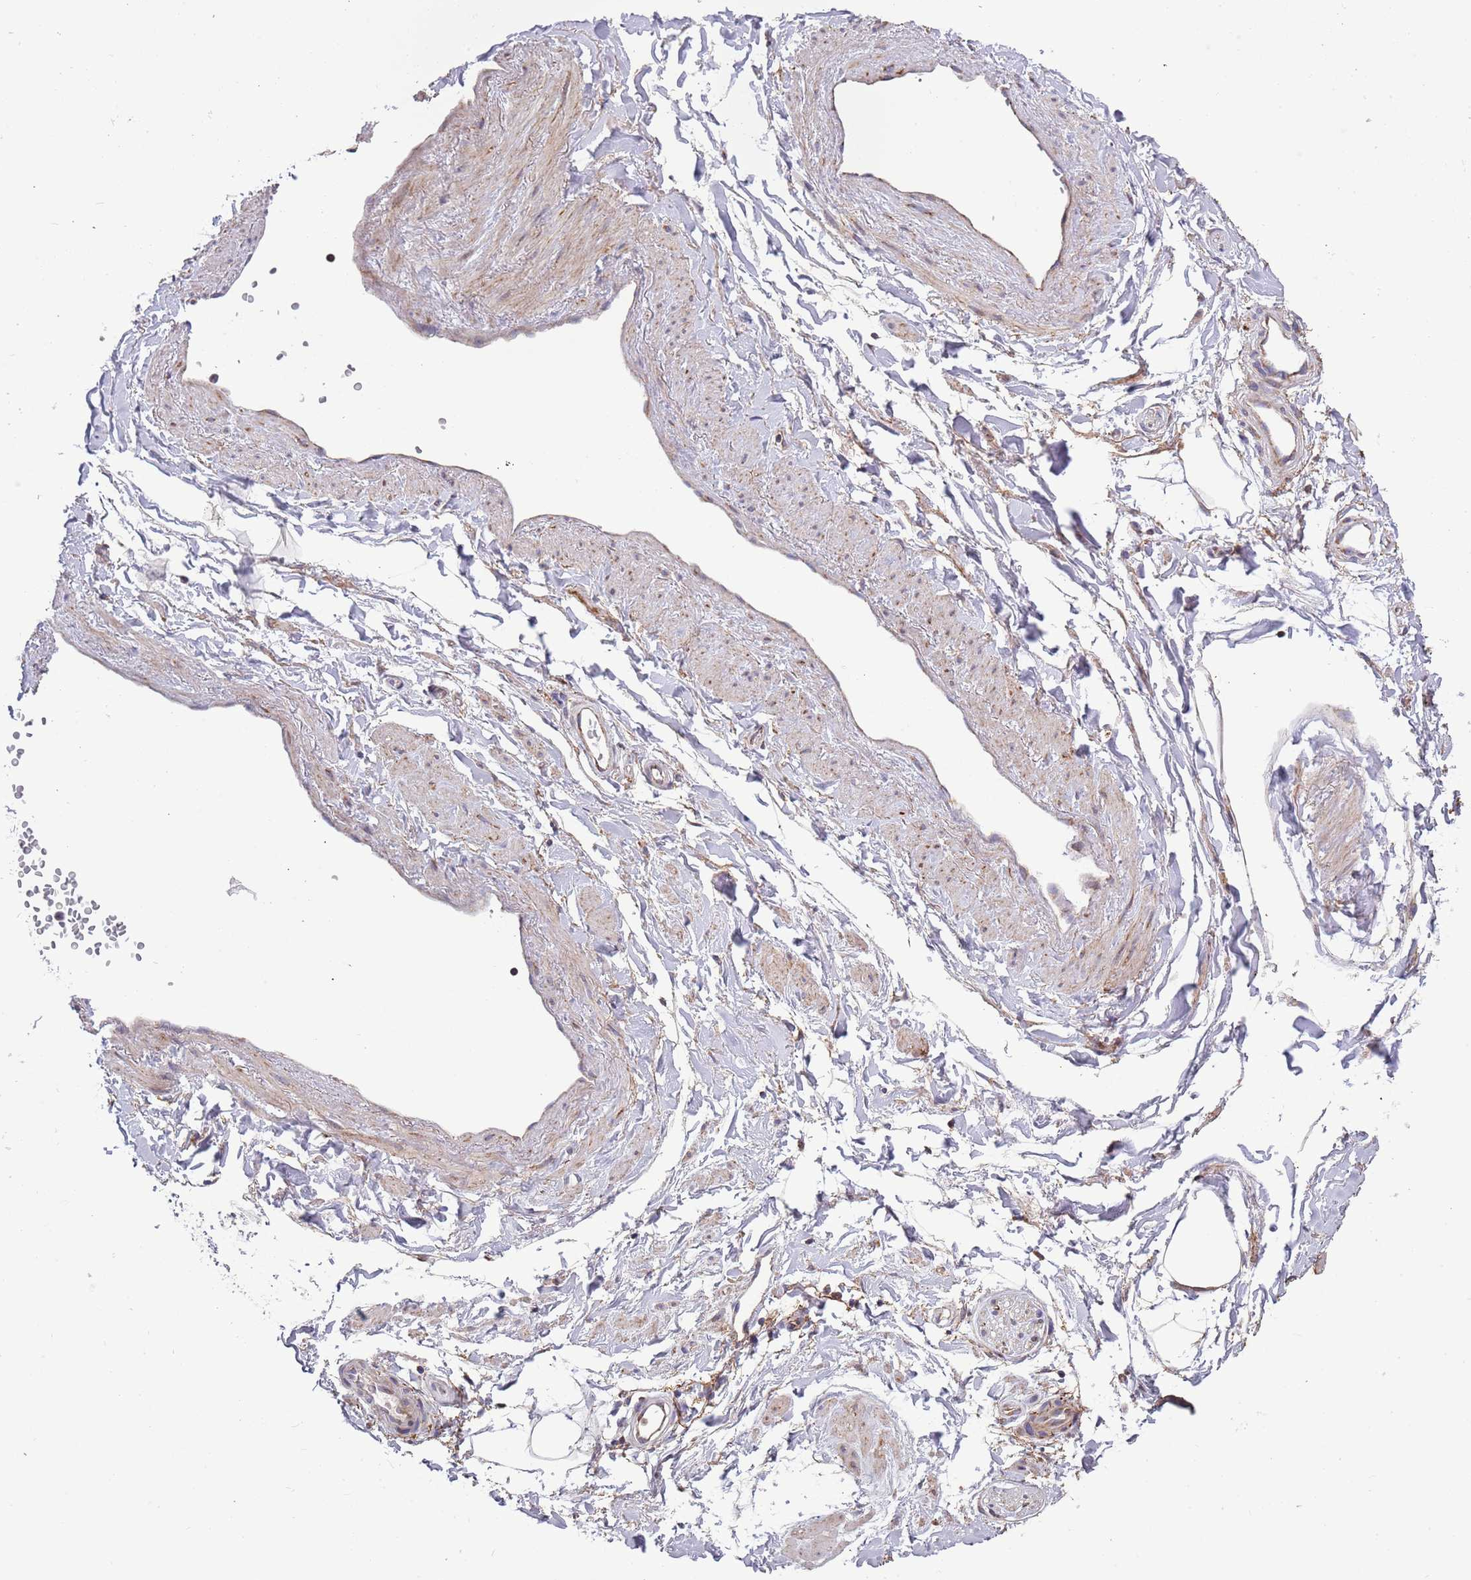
{"staining": {"intensity": "negative", "quantity": "none", "location": "none"}, "tissue": "adipose tissue", "cell_type": "Adipocytes", "image_type": "normal", "snomed": [{"axis": "morphology", "description": "Normal tissue, NOS"}, {"axis": "topography", "description": "Soft tissue"}, {"axis": "topography", "description": "Adipose tissue"}, {"axis": "topography", "description": "Vascular tissue"}, {"axis": "topography", "description": "Peripheral nerve tissue"}], "caption": "Human adipose tissue stained for a protein using IHC demonstrates no positivity in adipocytes.", "gene": "IRS4", "patient": {"sex": "male", "age": 74}}